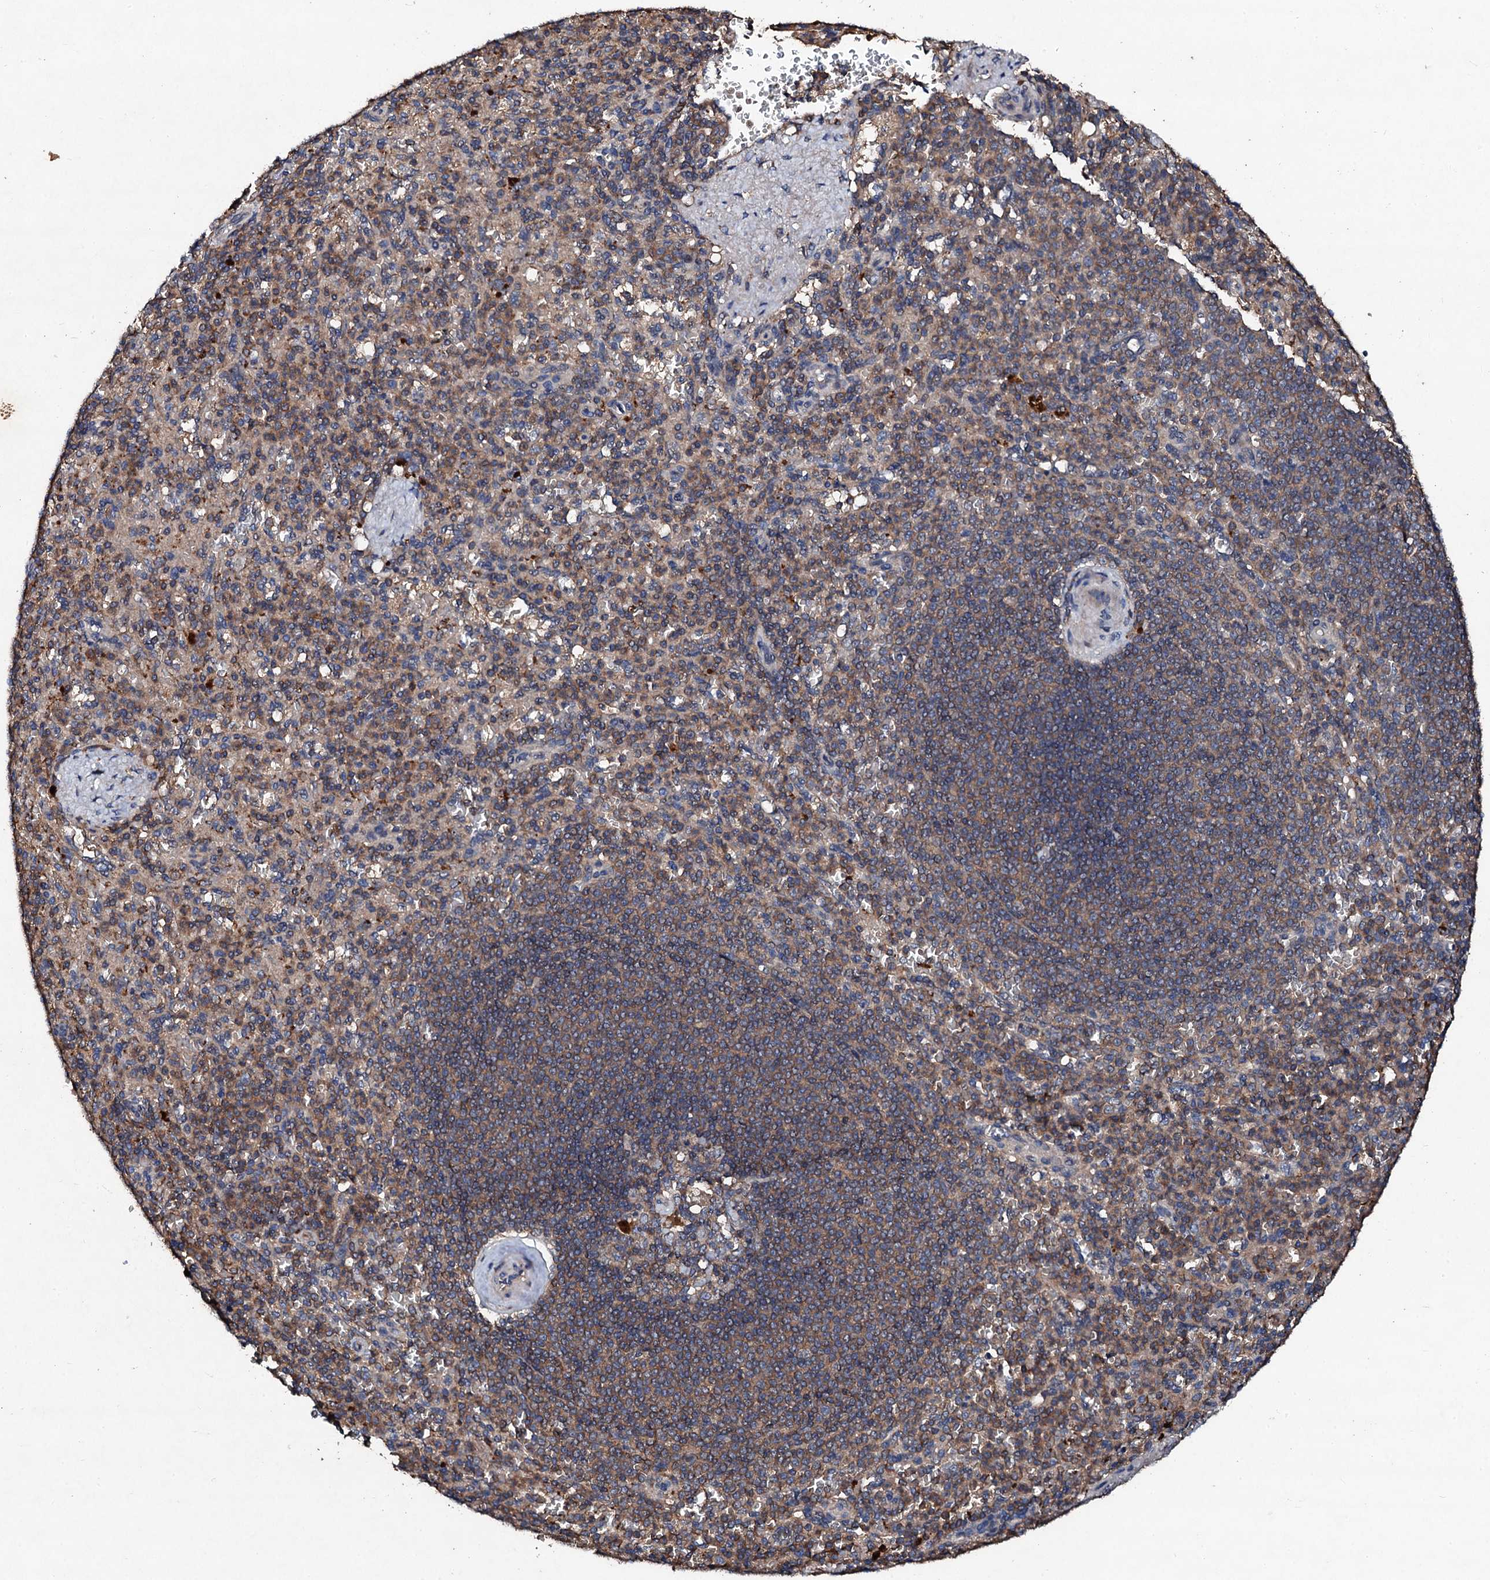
{"staining": {"intensity": "moderate", "quantity": "25%-75%", "location": "cytoplasmic/membranous"}, "tissue": "spleen", "cell_type": "Cells in red pulp", "image_type": "normal", "snomed": [{"axis": "morphology", "description": "Normal tissue, NOS"}, {"axis": "topography", "description": "Spleen"}], "caption": "Benign spleen was stained to show a protein in brown. There is medium levels of moderate cytoplasmic/membranous positivity in about 25%-75% of cells in red pulp. (IHC, brightfield microscopy, high magnification).", "gene": "KERA", "patient": {"sex": "female", "age": 74}}